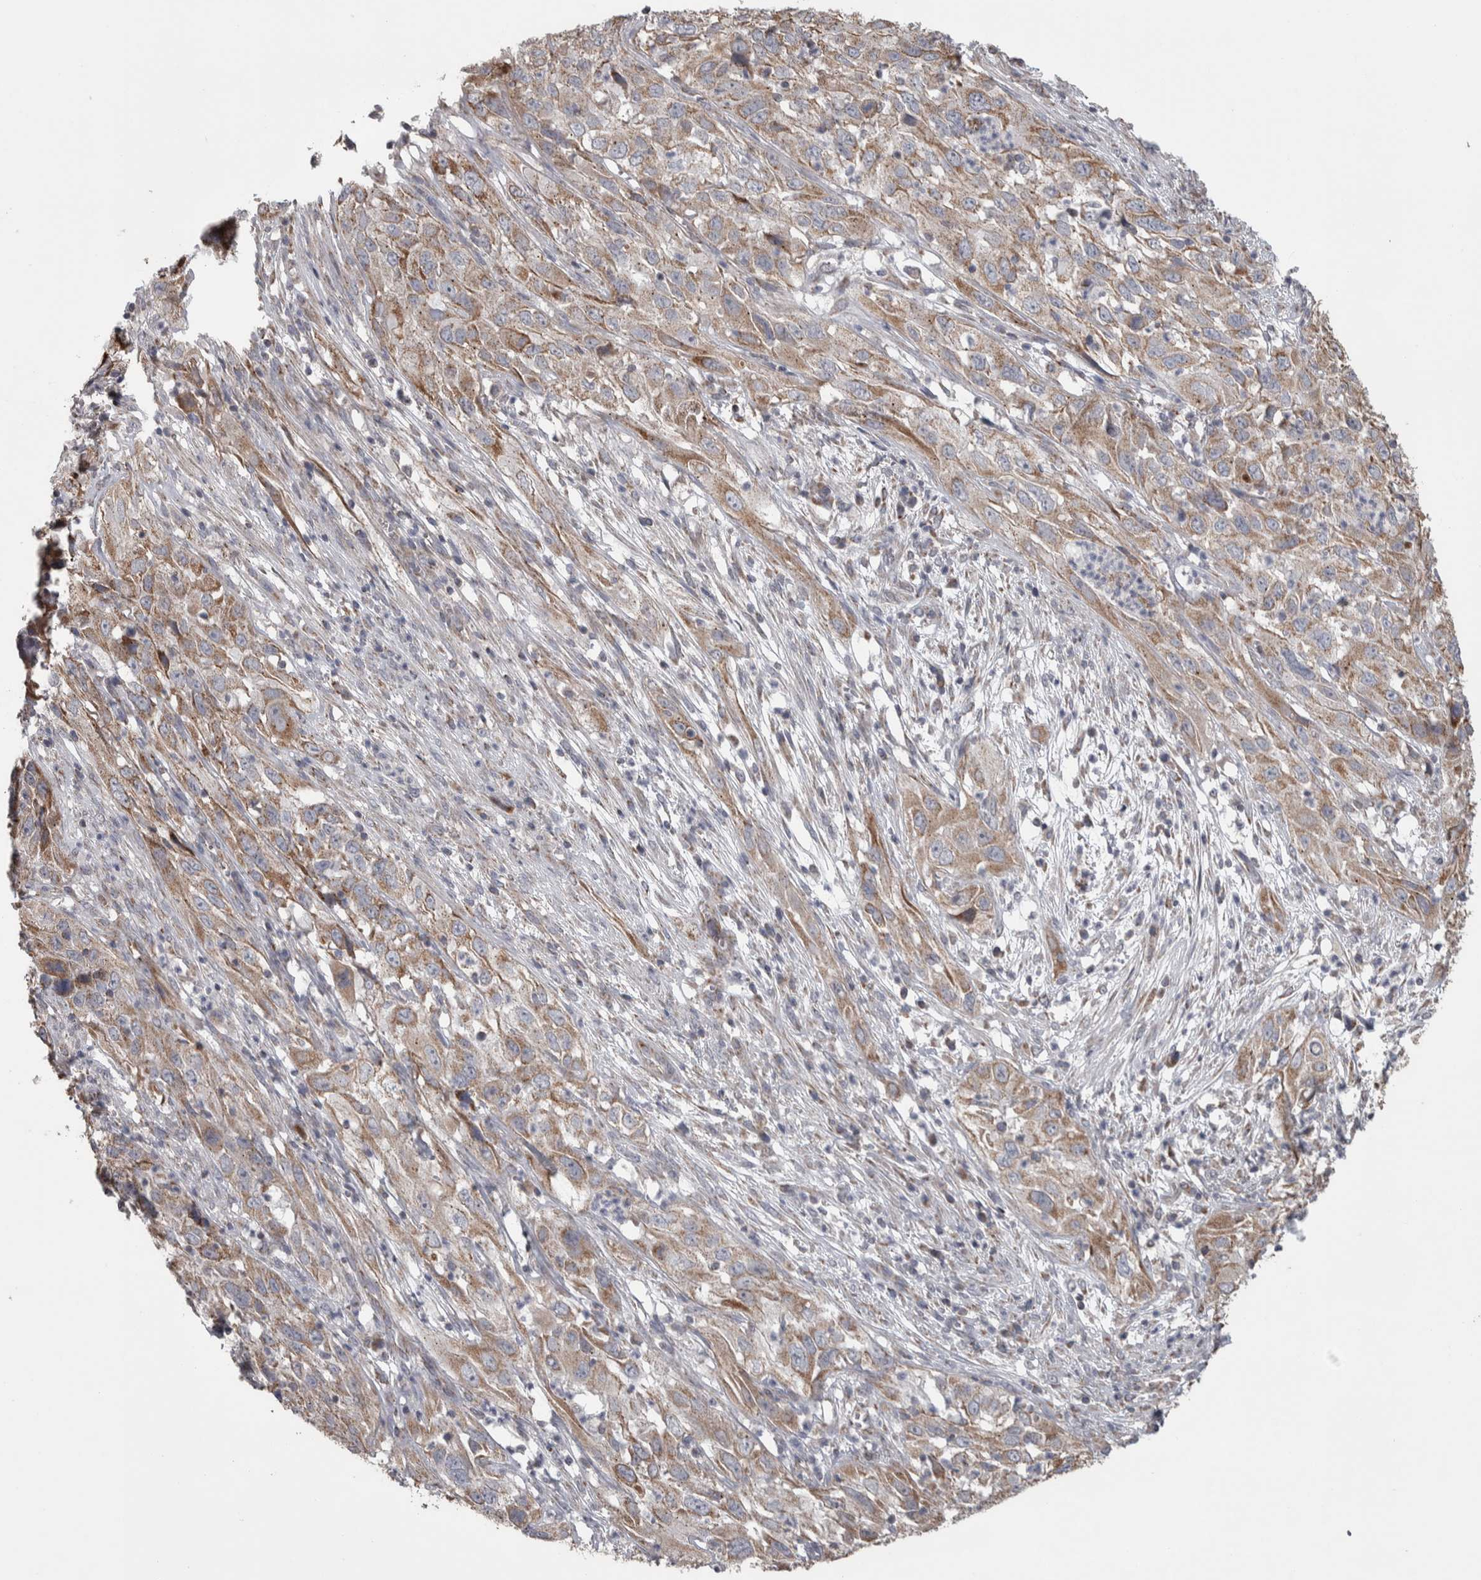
{"staining": {"intensity": "weak", "quantity": ">75%", "location": "cytoplasmic/membranous"}, "tissue": "cervical cancer", "cell_type": "Tumor cells", "image_type": "cancer", "snomed": [{"axis": "morphology", "description": "Squamous cell carcinoma, NOS"}, {"axis": "topography", "description": "Cervix"}], "caption": "The micrograph displays a brown stain indicating the presence of a protein in the cytoplasmic/membranous of tumor cells in cervical squamous cell carcinoma. (Stains: DAB in brown, nuclei in blue, Microscopy: brightfield microscopy at high magnification).", "gene": "SCO1", "patient": {"sex": "female", "age": 32}}